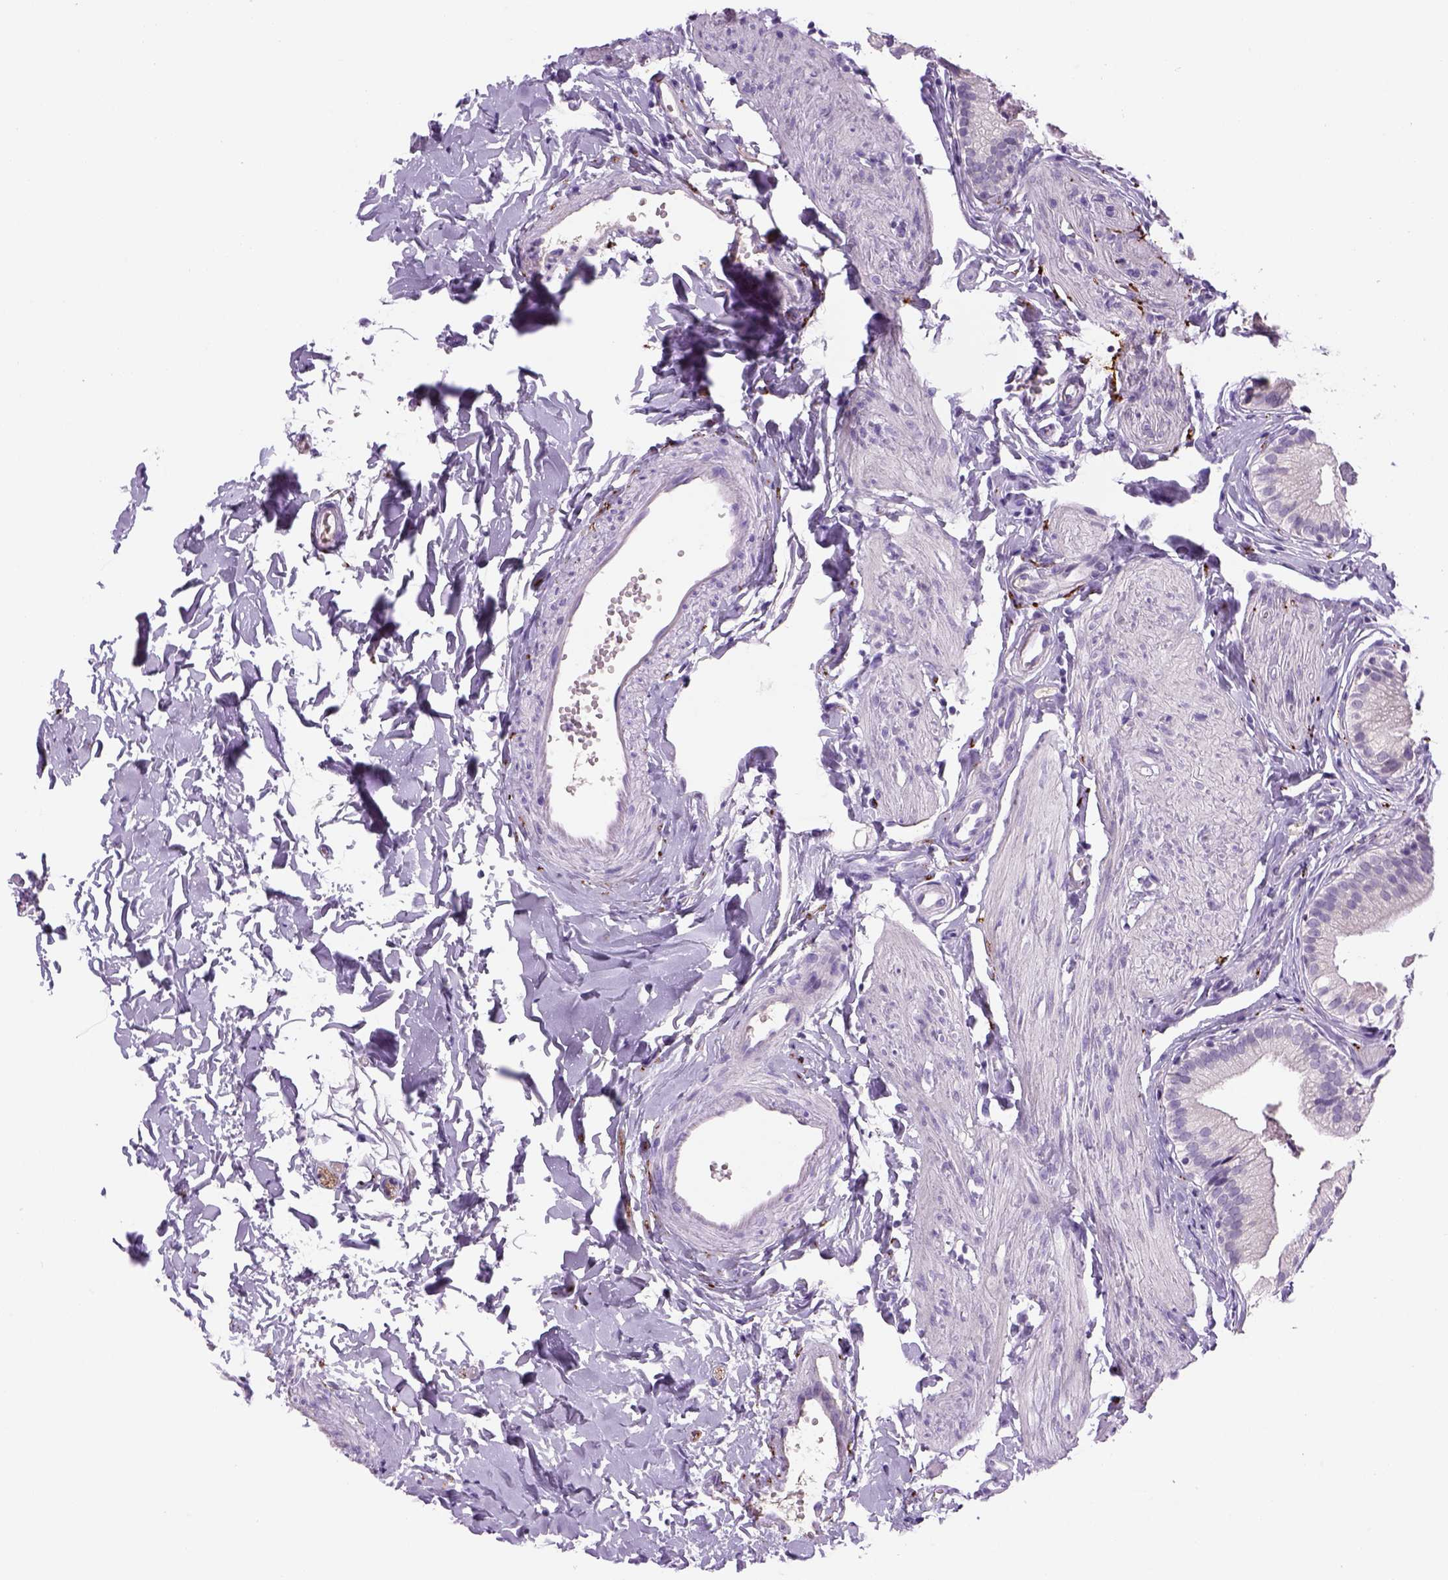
{"staining": {"intensity": "negative", "quantity": "none", "location": "none"}, "tissue": "gallbladder", "cell_type": "Glandular cells", "image_type": "normal", "snomed": [{"axis": "morphology", "description": "Normal tissue, NOS"}, {"axis": "topography", "description": "Gallbladder"}], "caption": "DAB (3,3'-diaminobenzidine) immunohistochemical staining of unremarkable gallbladder demonstrates no significant staining in glandular cells. (DAB IHC visualized using brightfield microscopy, high magnification).", "gene": "DBH", "patient": {"sex": "female", "age": 47}}